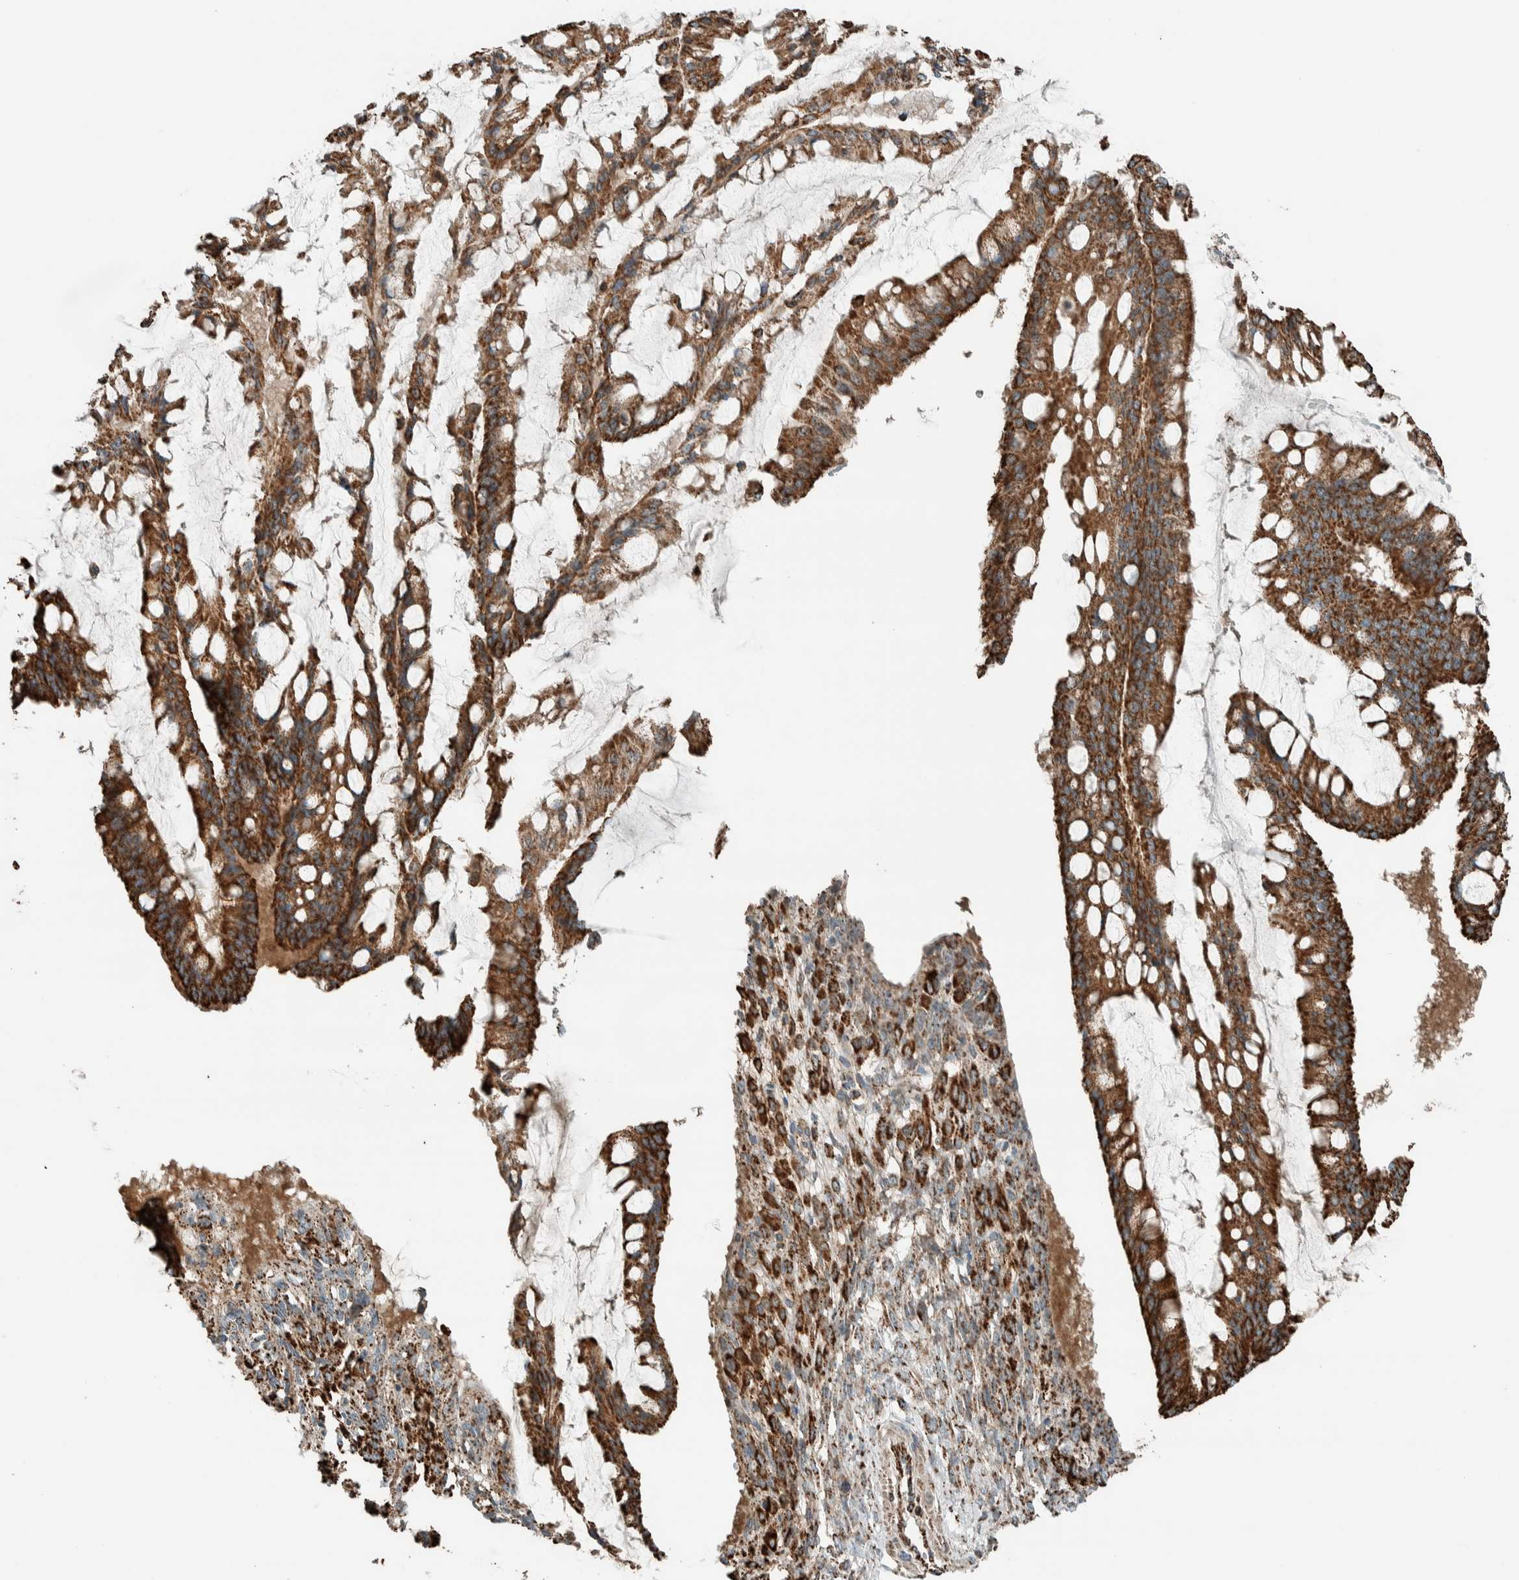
{"staining": {"intensity": "strong", "quantity": ">75%", "location": "cytoplasmic/membranous"}, "tissue": "ovarian cancer", "cell_type": "Tumor cells", "image_type": "cancer", "snomed": [{"axis": "morphology", "description": "Cystadenocarcinoma, mucinous, NOS"}, {"axis": "topography", "description": "Ovary"}], "caption": "Human ovarian cancer stained with a brown dye reveals strong cytoplasmic/membranous positive positivity in about >75% of tumor cells.", "gene": "ZNF454", "patient": {"sex": "female", "age": 73}}